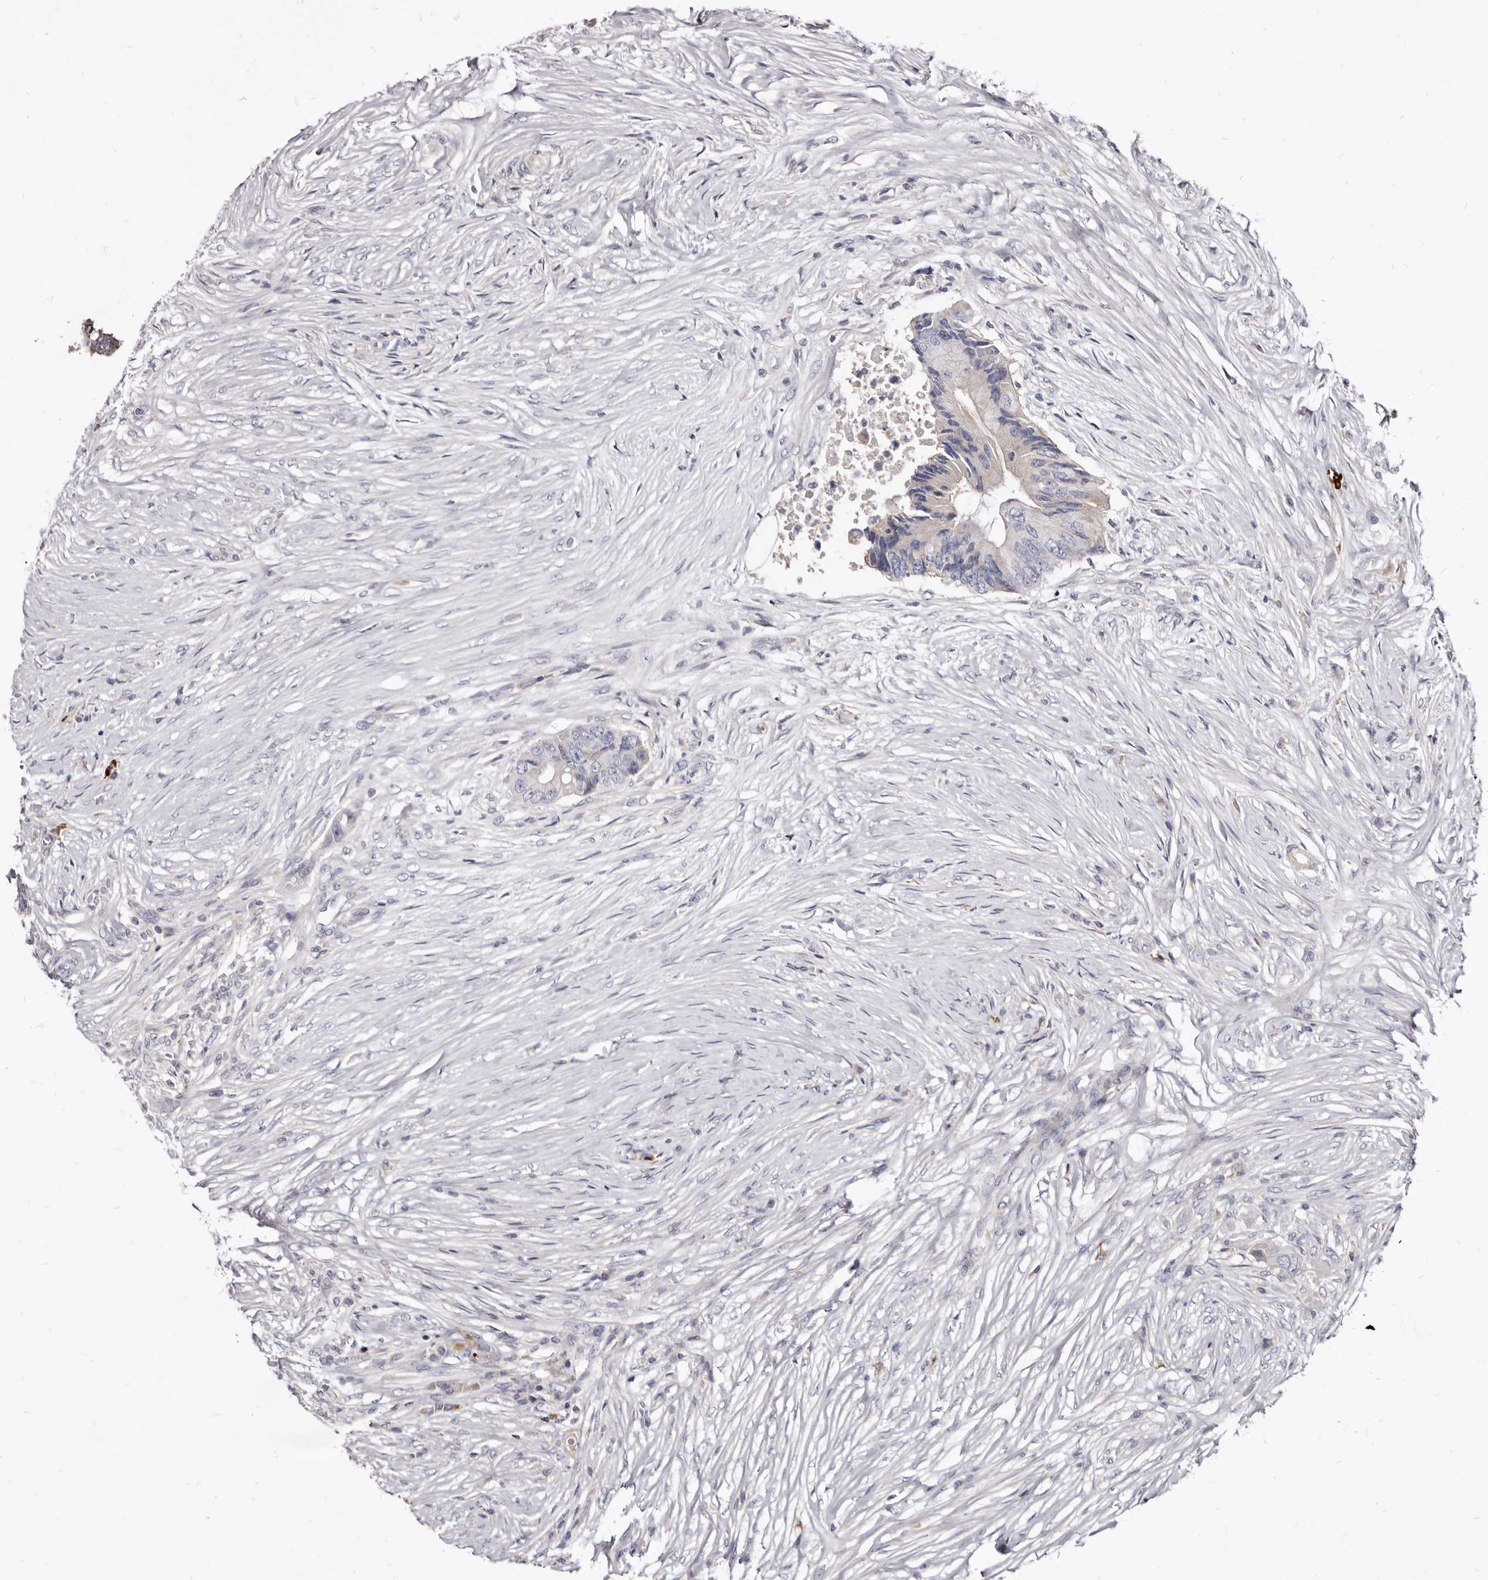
{"staining": {"intensity": "negative", "quantity": "none", "location": "none"}, "tissue": "colorectal cancer", "cell_type": "Tumor cells", "image_type": "cancer", "snomed": [{"axis": "morphology", "description": "Adenocarcinoma, NOS"}, {"axis": "topography", "description": "Colon"}], "caption": "Tumor cells are negative for brown protein staining in adenocarcinoma (colorectal).", "gene": "FAS", "patient": {"sex": "male", "age": 71}}